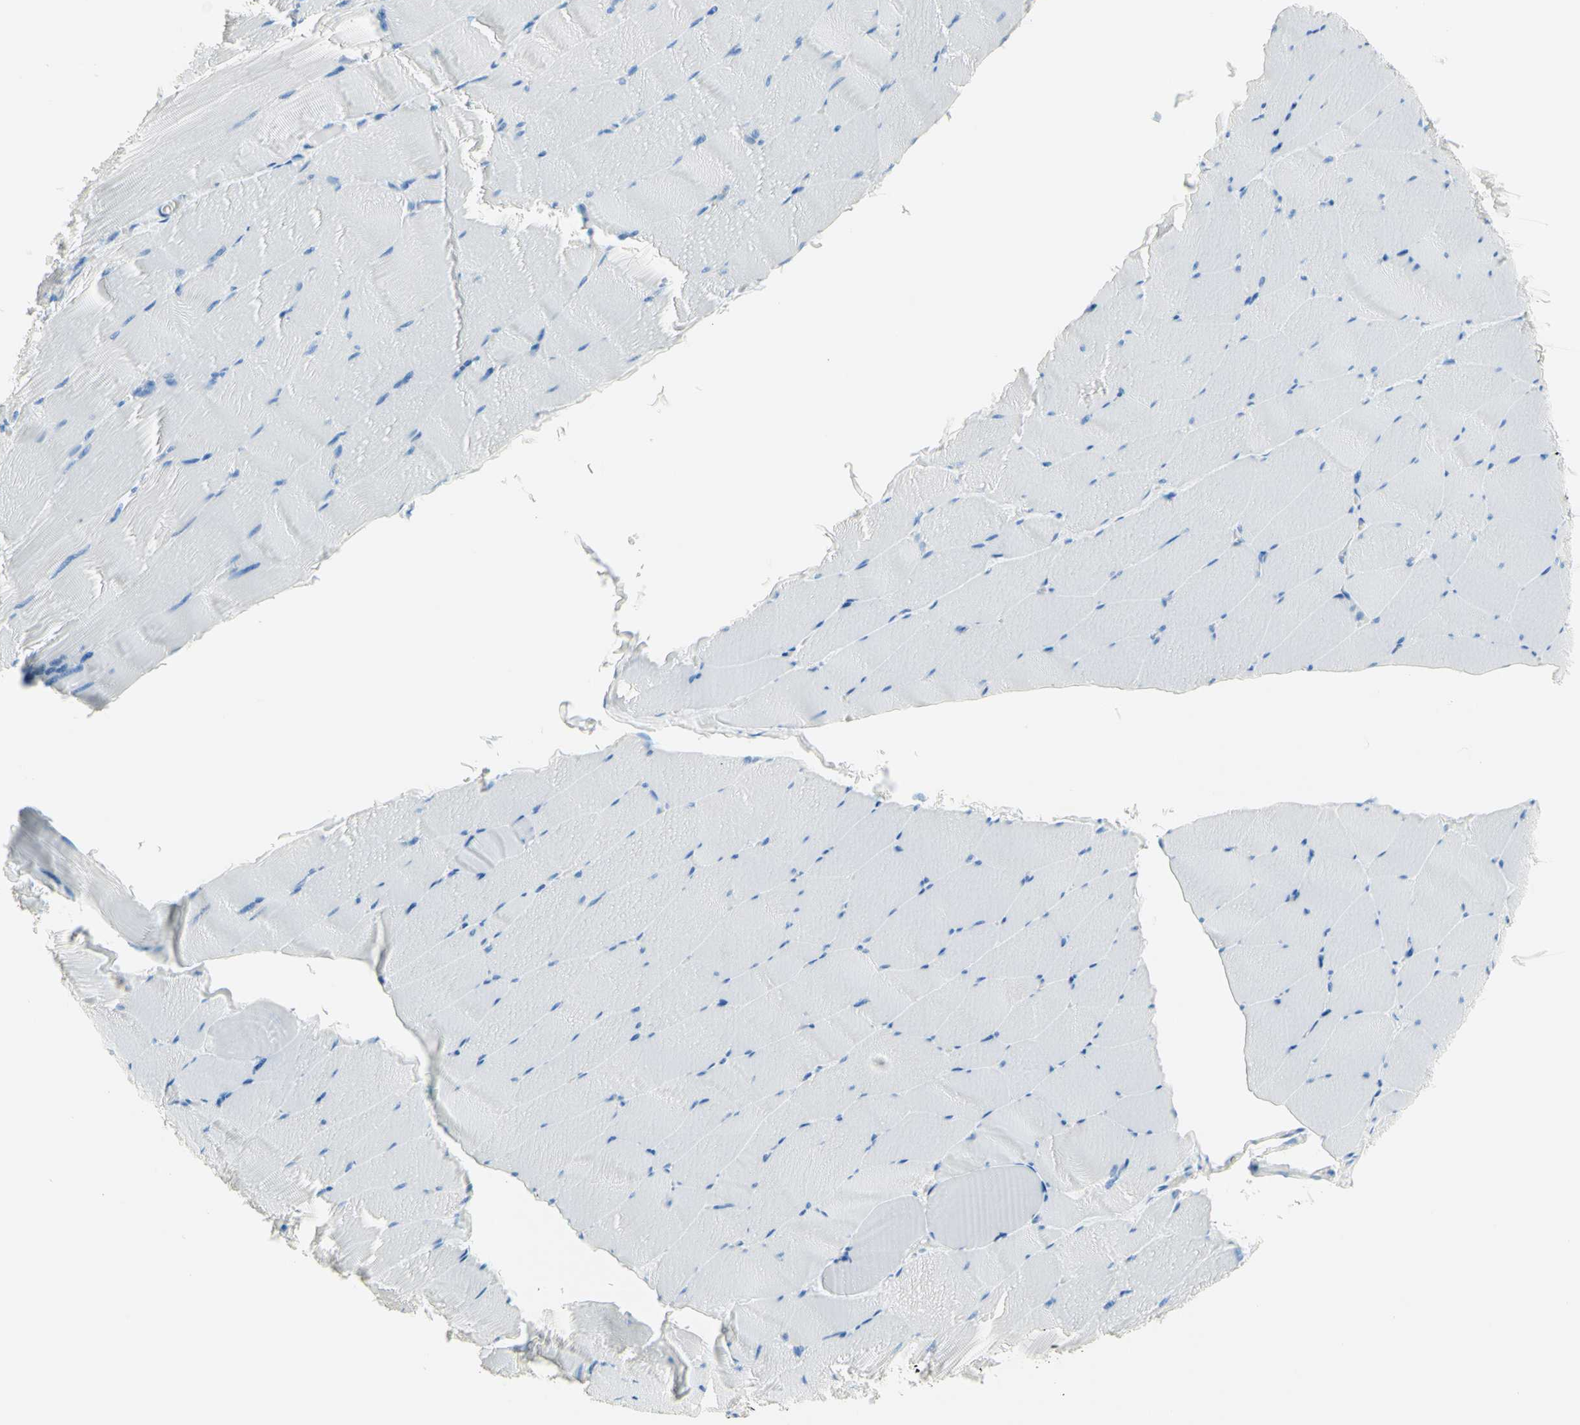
{"staining": {"intensity": "negative", "quantity": "none", "location": "none"}, "tissue": "skeletal muscle", "cell_type": "Myocytes", "image_type": "normal", "snomed": [{"axis": "morphology", "description": "Normal tissue, NOS"}, {"axis": "topography", "description": "Skeletal muscle"}], "caption": "Immunohistochemical staining of unremarkable skeletal muscle demonstrates no significant expression in myocytes.", "gene": "IL6ST", "patient": {"sex": "male", "age": 62}}